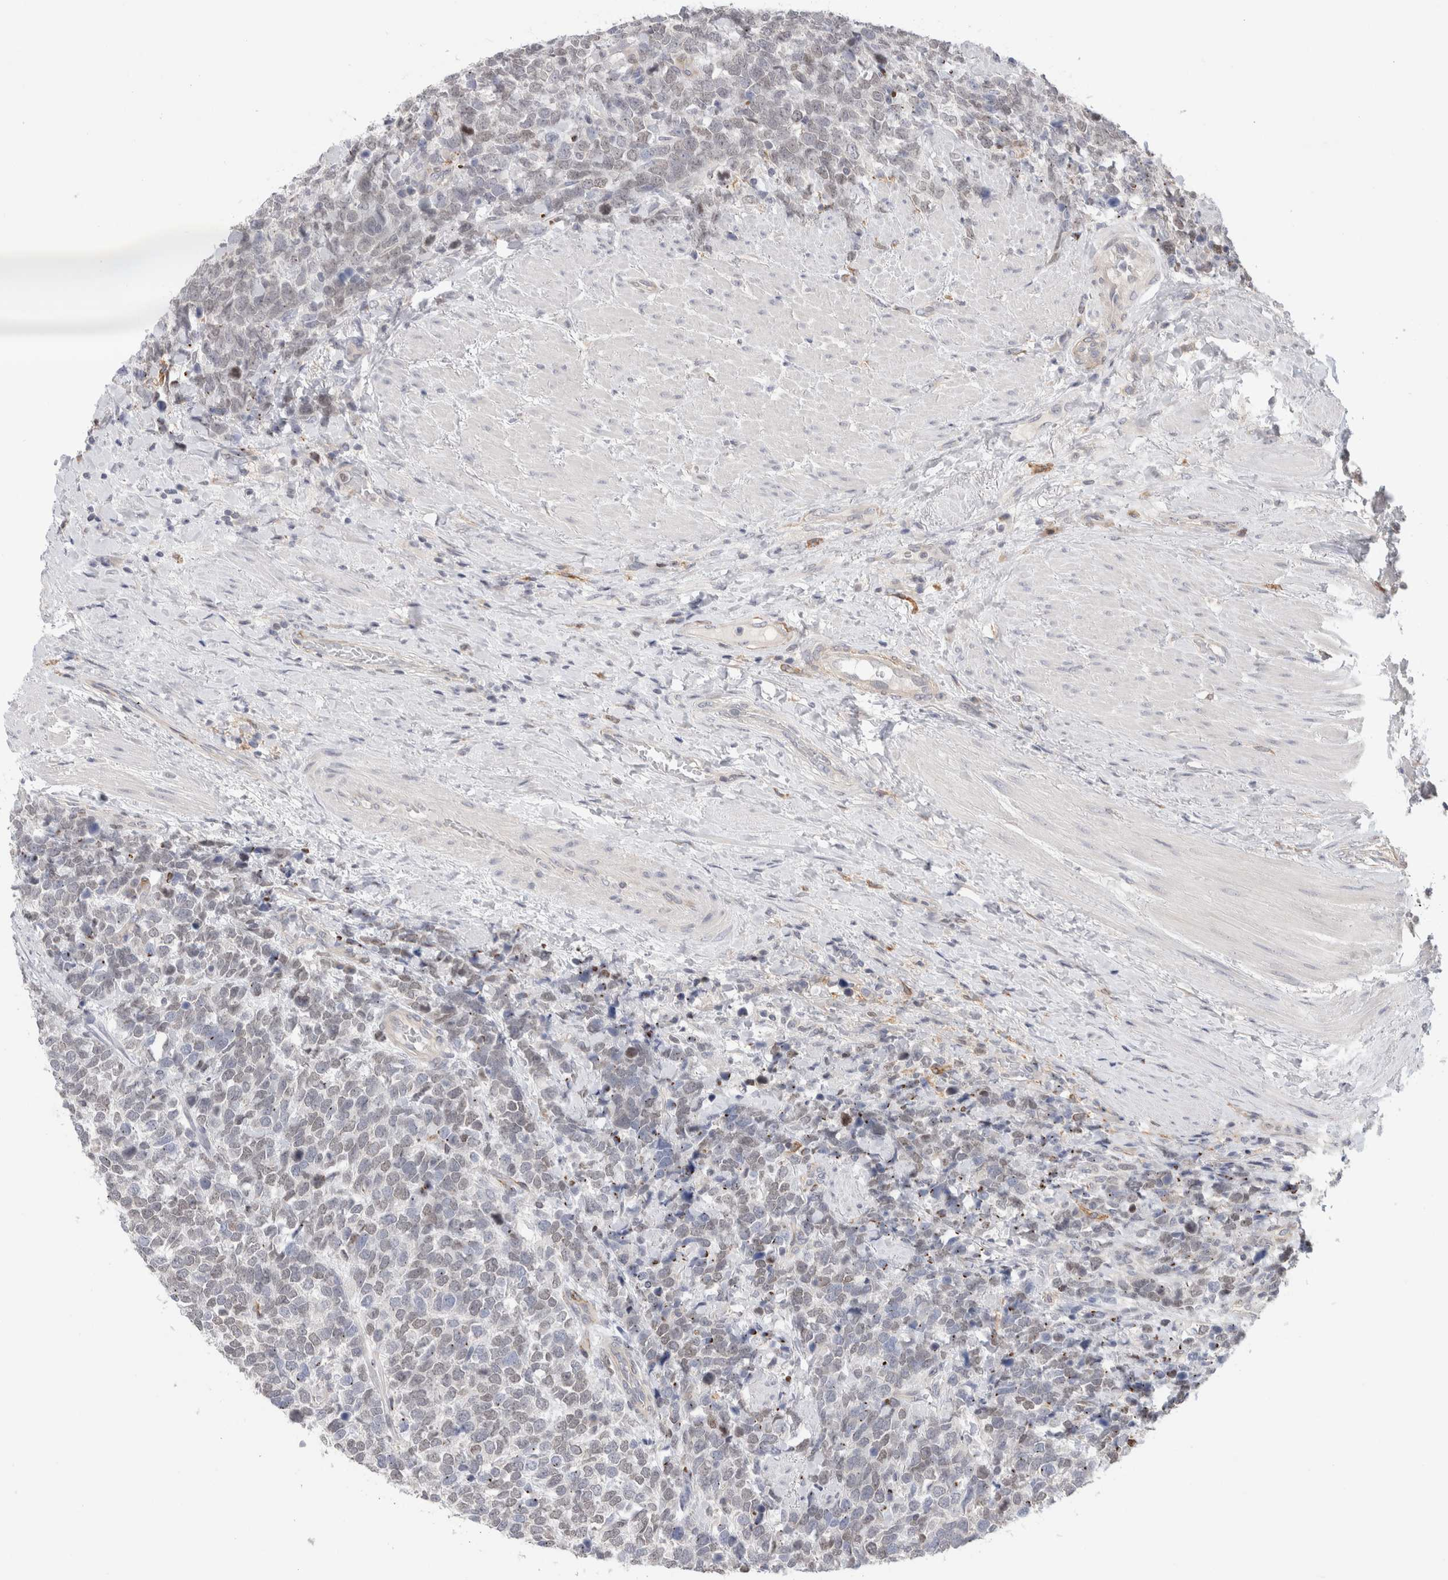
{"staining": {"intensity": "weak", "quantity": "<25%", "location": "nuclear"}, "tissue": "urothelial cancer", "cell_type": "Tumor cells", "image_type": "cancer", "snomed": [{"axis": "morphology", "description": "Urothelial carcinoma, High grade"}, {"axis": "topography", "description": "Urinary bladder"}], "caption": "An immunohistochemistry (IHC) photomicrograph of urothelial cancer is shown. There is no staining in tumor cells of urothelial cancer.", "gene": "SYTL5", "patient": {"sex": "female", "age": 82}}